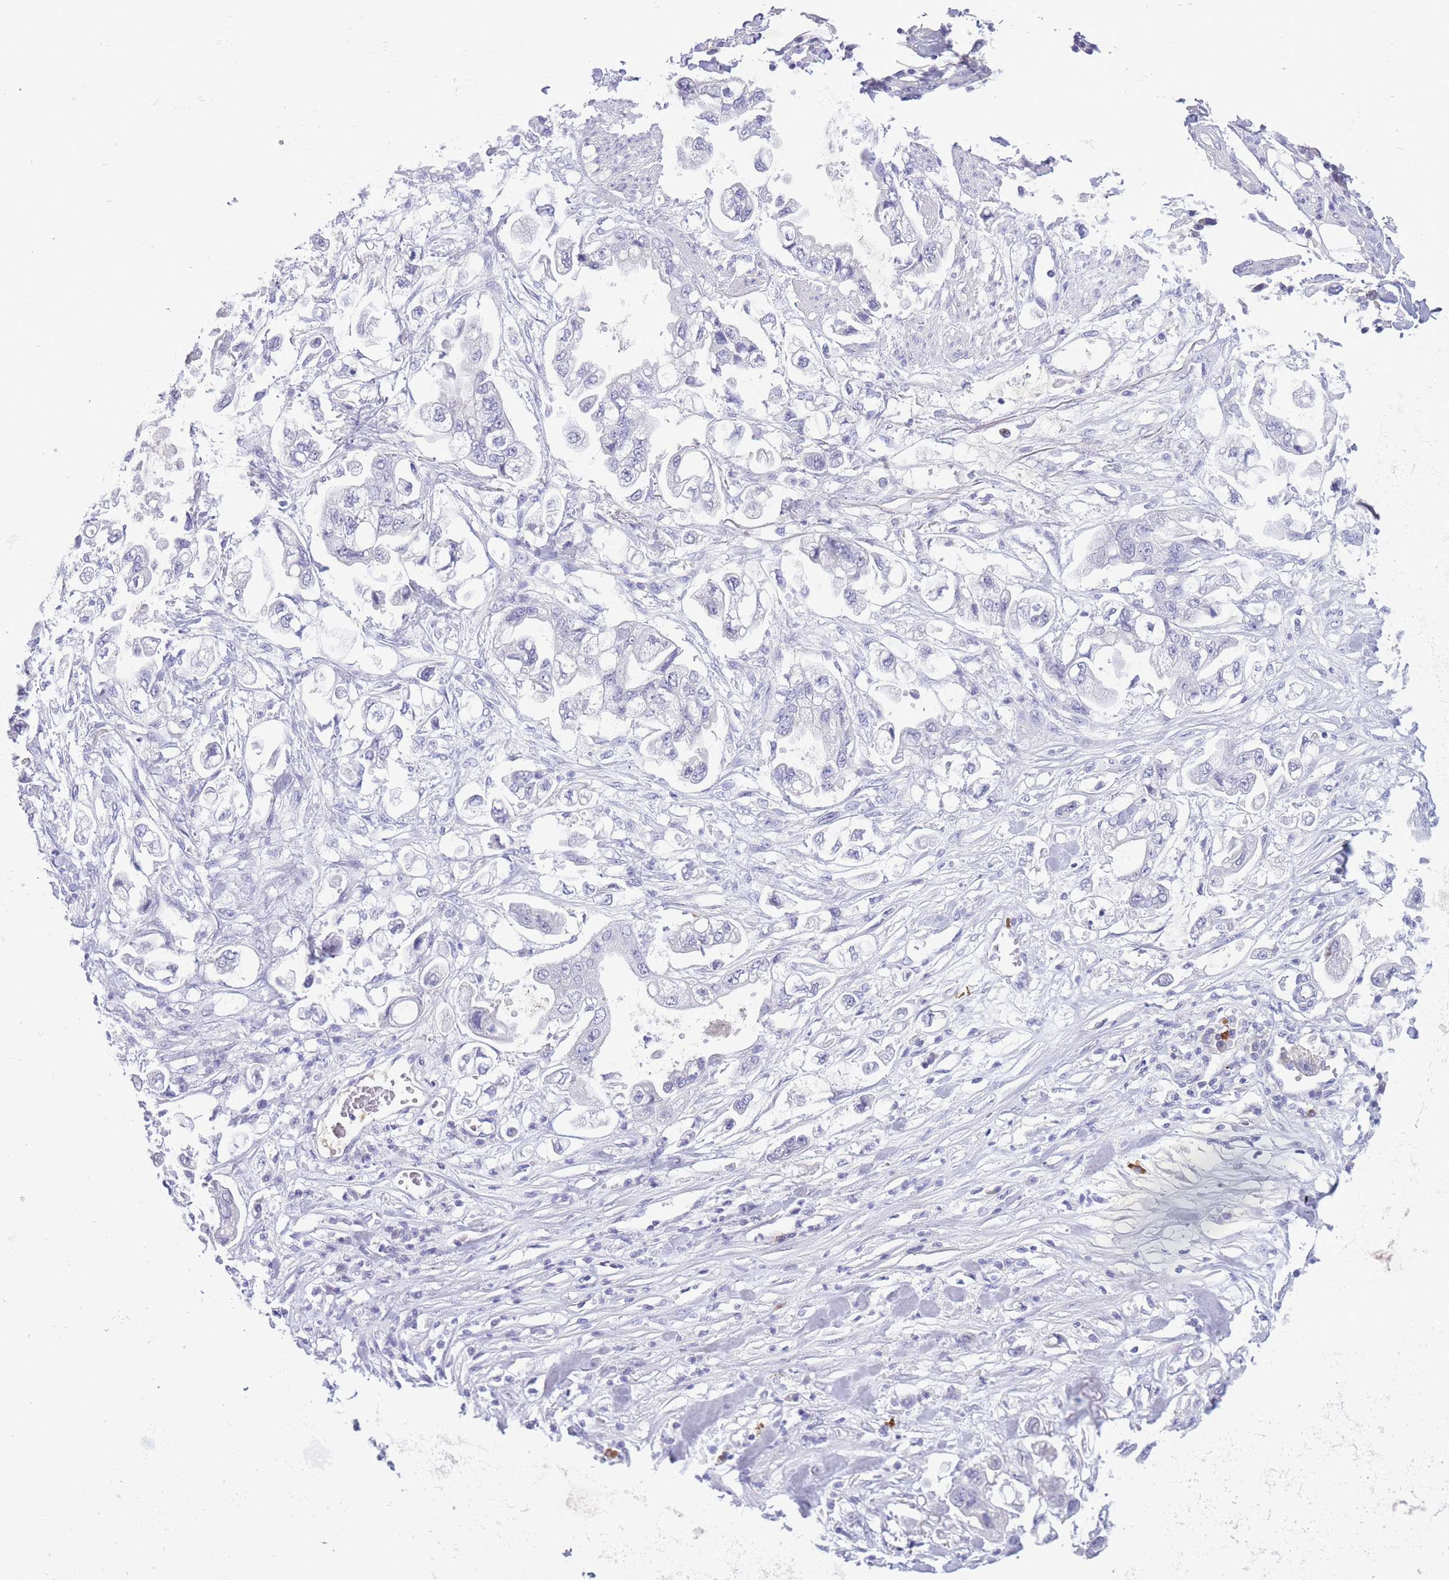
{"staining": {"intensity": "negative", "quantity": "none", "location": "none"}, "tissue": "stomach cancer", "cell_type": "Tumor cells", "image_type": "cancer", "snomed": [{"axis": "morphology", "description": "Adenocarcinoma, NOS"}, {"axis": "topography", "description": "Stomach"}], "caption": "DAB immunohistochemical staining of human stomach cancer exhibits no significant expression in tumor cells.", "gene": "ASAP3", "patient": {"sex": "male", "age": 62}}